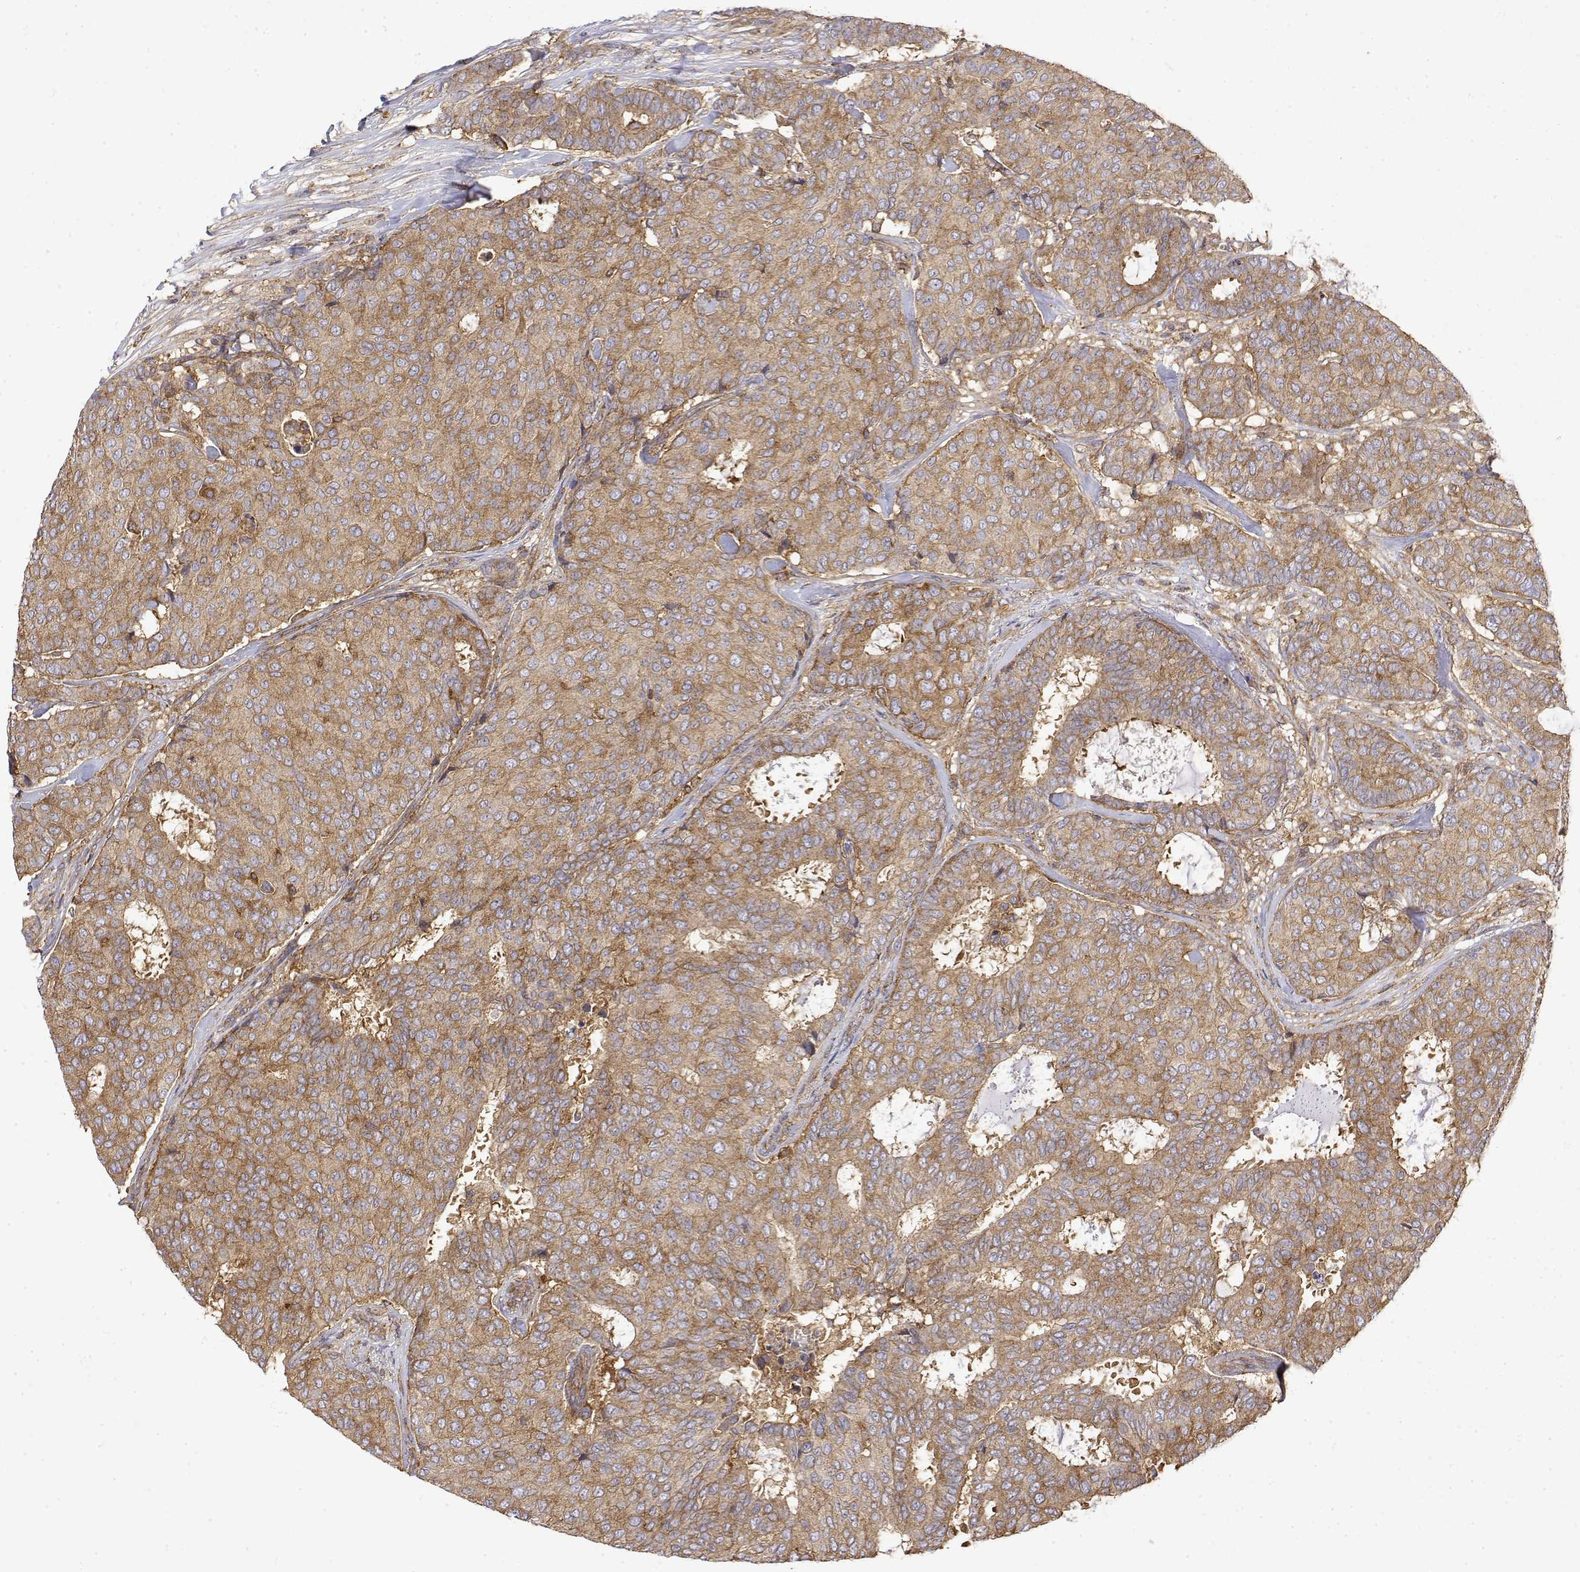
{"staining": {"intensity": "moderate", "quantity": ">75%", "location": "cytoplasmic/membranous"}, "tissue": "breast cancer", "cell_type": "Tumor cells", "image_type": "cancer", "snomed": [{"axis": "morphology", "description": "Duct carcinoma"}, {"axis": "topography", "description": "Breast"}], "caption": "An immunohistochemistry (IHC) photomicrograph of neoplastic tissue is shown. Protein staining in brown highlights moderate cytoplasmic/membranous positivity in breast cancer within tumor cells.", "gene": "PACSIN2", "patient": {"sex": "female", "age": 75}}